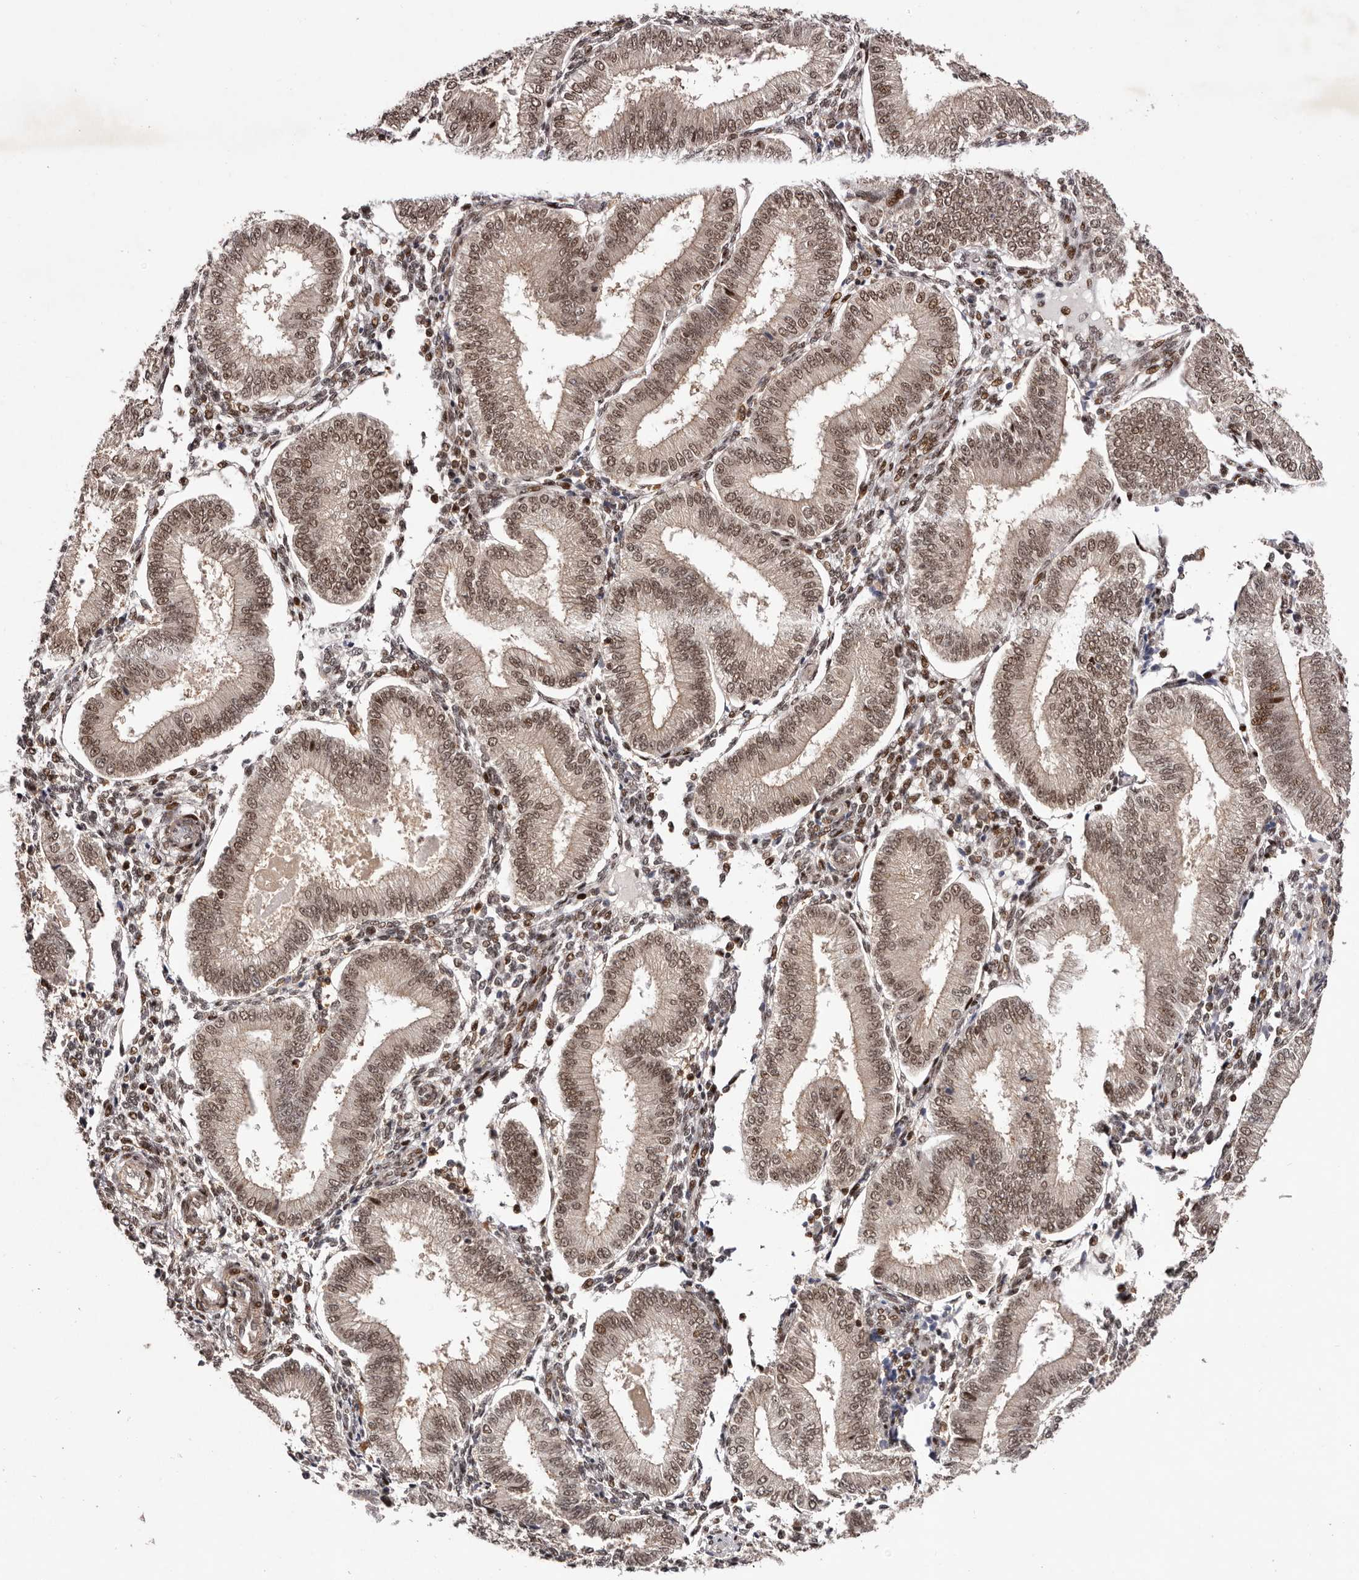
{"staining": {"intensity": "moderate", "quantity": "25%-75%", "location": "nuclear"}, "tissue": "endometrium", "cell_type": "Cells in endometrial stroma", "image_type": "normal", "snomed": [{"axis": "morphology", "description": "Normal tissue, NOS"}, {"axis": "topography", "description": "Endometrium"}], "caption": "The image reveals staining of unremarkable endometrium, revealing moderate nuclear protein positivity (brown color) within cells in endometrial stroma.", "gene": "FBXO5", "patient": {"sex": "female", "age": 39}}